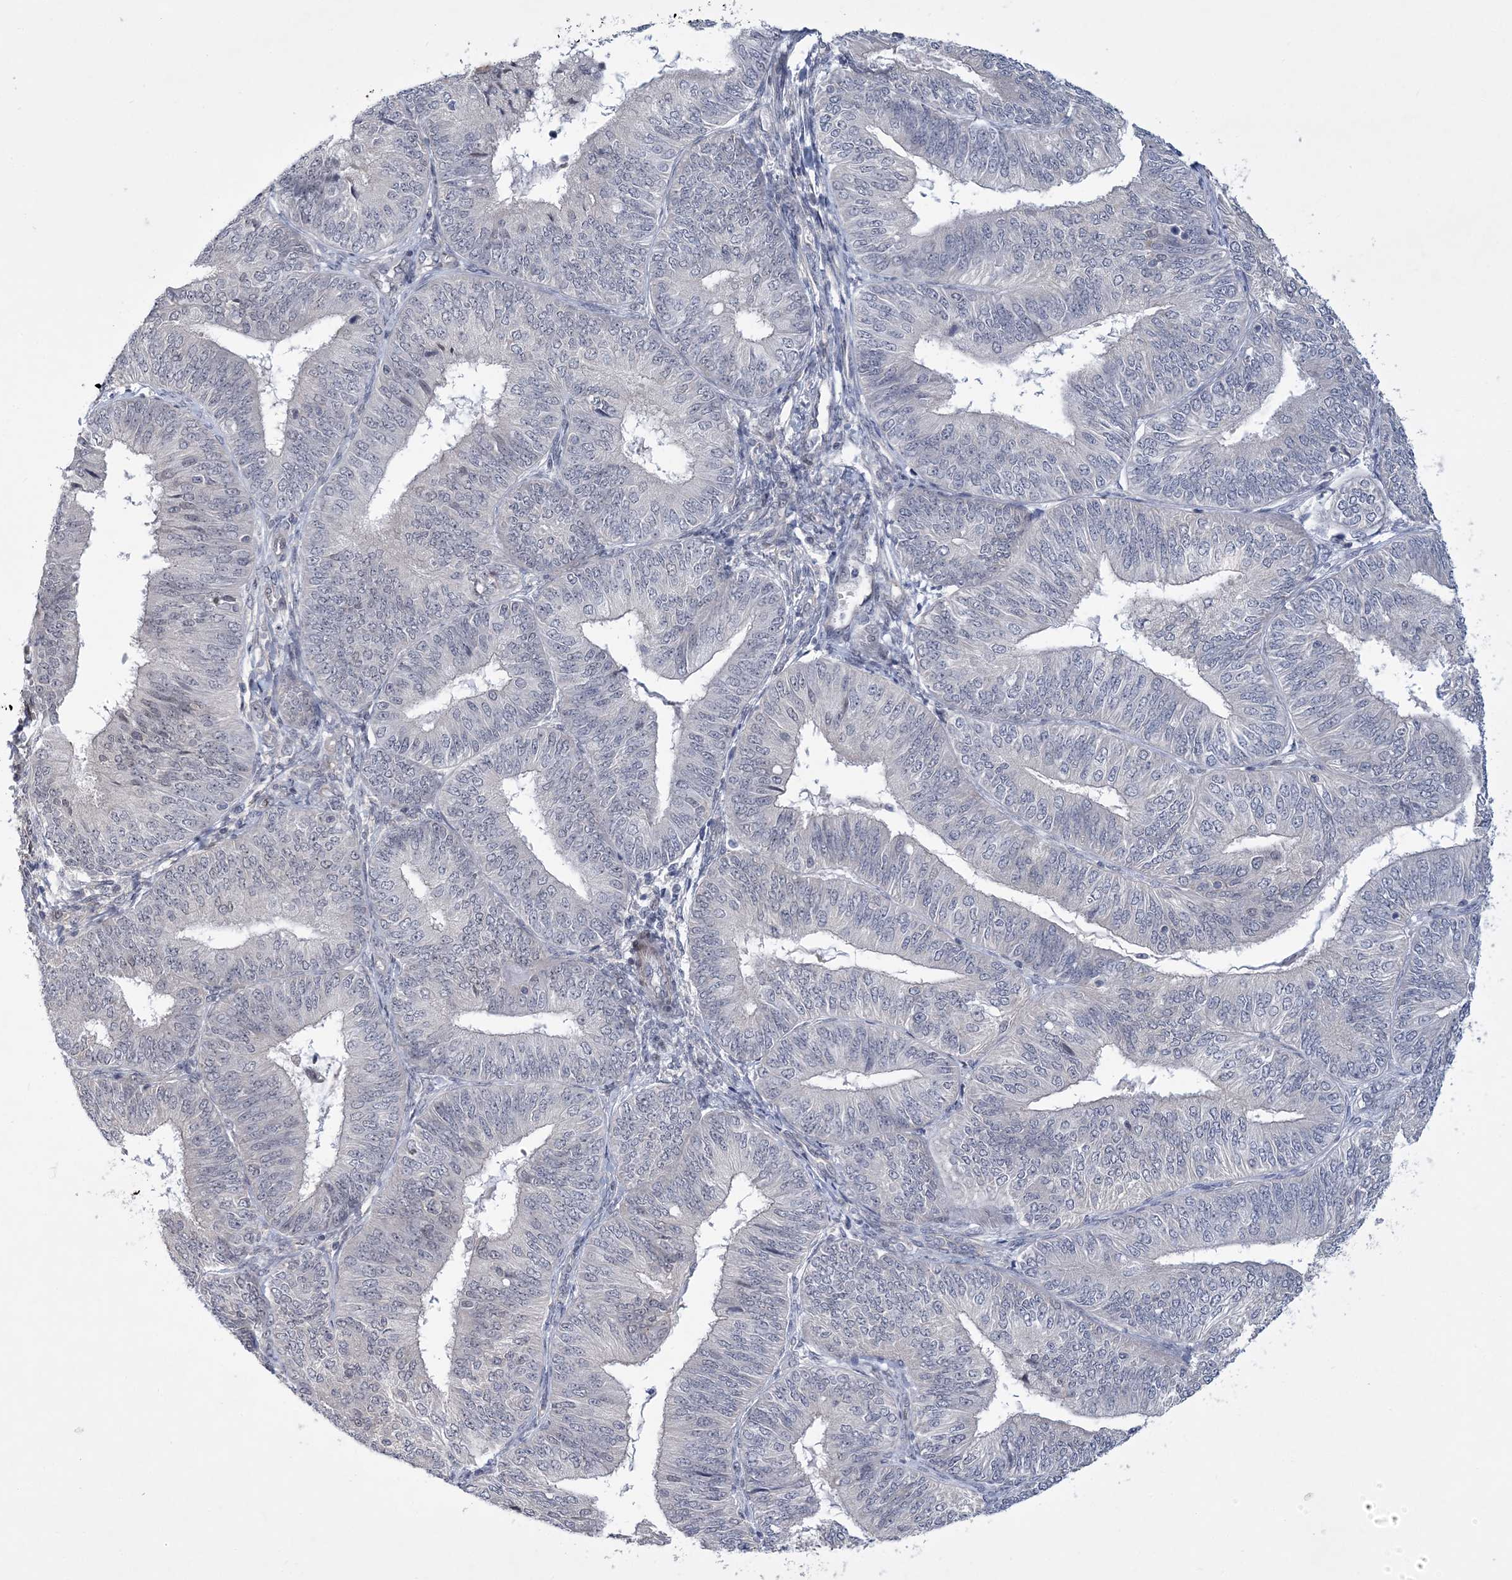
{"staining": {"intensity": "negative", "quantity": "none", "location": "none"}, "tissue": "endometrial cancer", "cell_type": "Tumor cells", "image_type": "cancer", "snomed": [{"axis": "morphology", "description": "Adenocarcinoma, NOS"}, {"axis": "topography", "description": "Endometrium"}], "caption": "Protein analysis of endometrial adenocarcinoma demonstrates no significant staining in tumor cells.", "gene": "HOMEZ", "patient": {"sex": "female", "age": 58}}